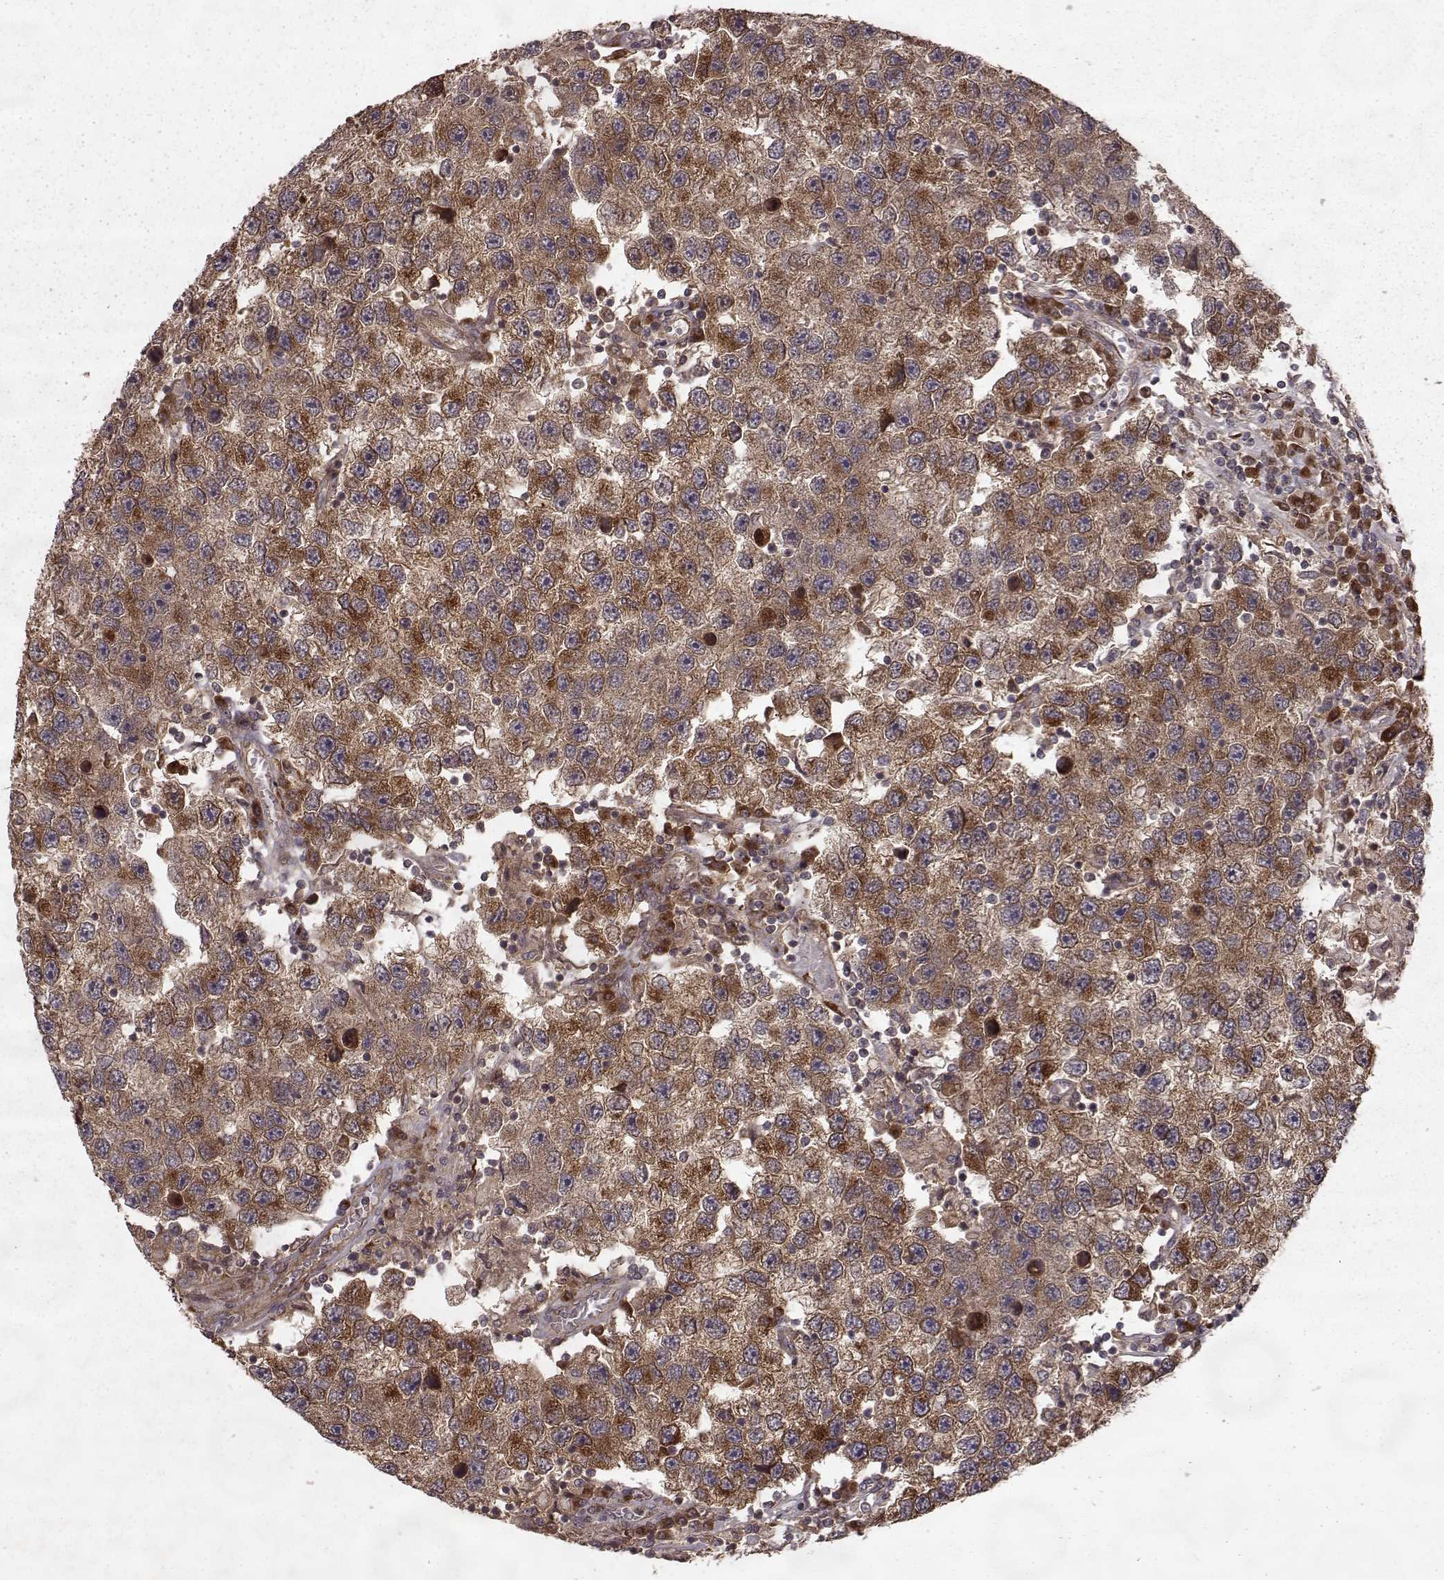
{"staining": {"intensity": "moderate", "quantity": "25%-75%", "location": "cytoplasmic/membranous"}, "tissue": "testis cancer", "cell_type": "Tumor cells", "image_type": "cancer", "snomed": [{"axis": "morphology", "description": "Seminoma, NOS"}, {"axis": "topography", "description": "Testis"}], "caption": "DAB (3,3'-diaminobenzidine) immunohistochemical staining of testis cancer (seminoma) displays moderate cytoplasmic/membranous protein staining in about 25%-75% of tumor cells.", "gene": "FSTL1", "patient": {"sex": "male", "age": 26}}